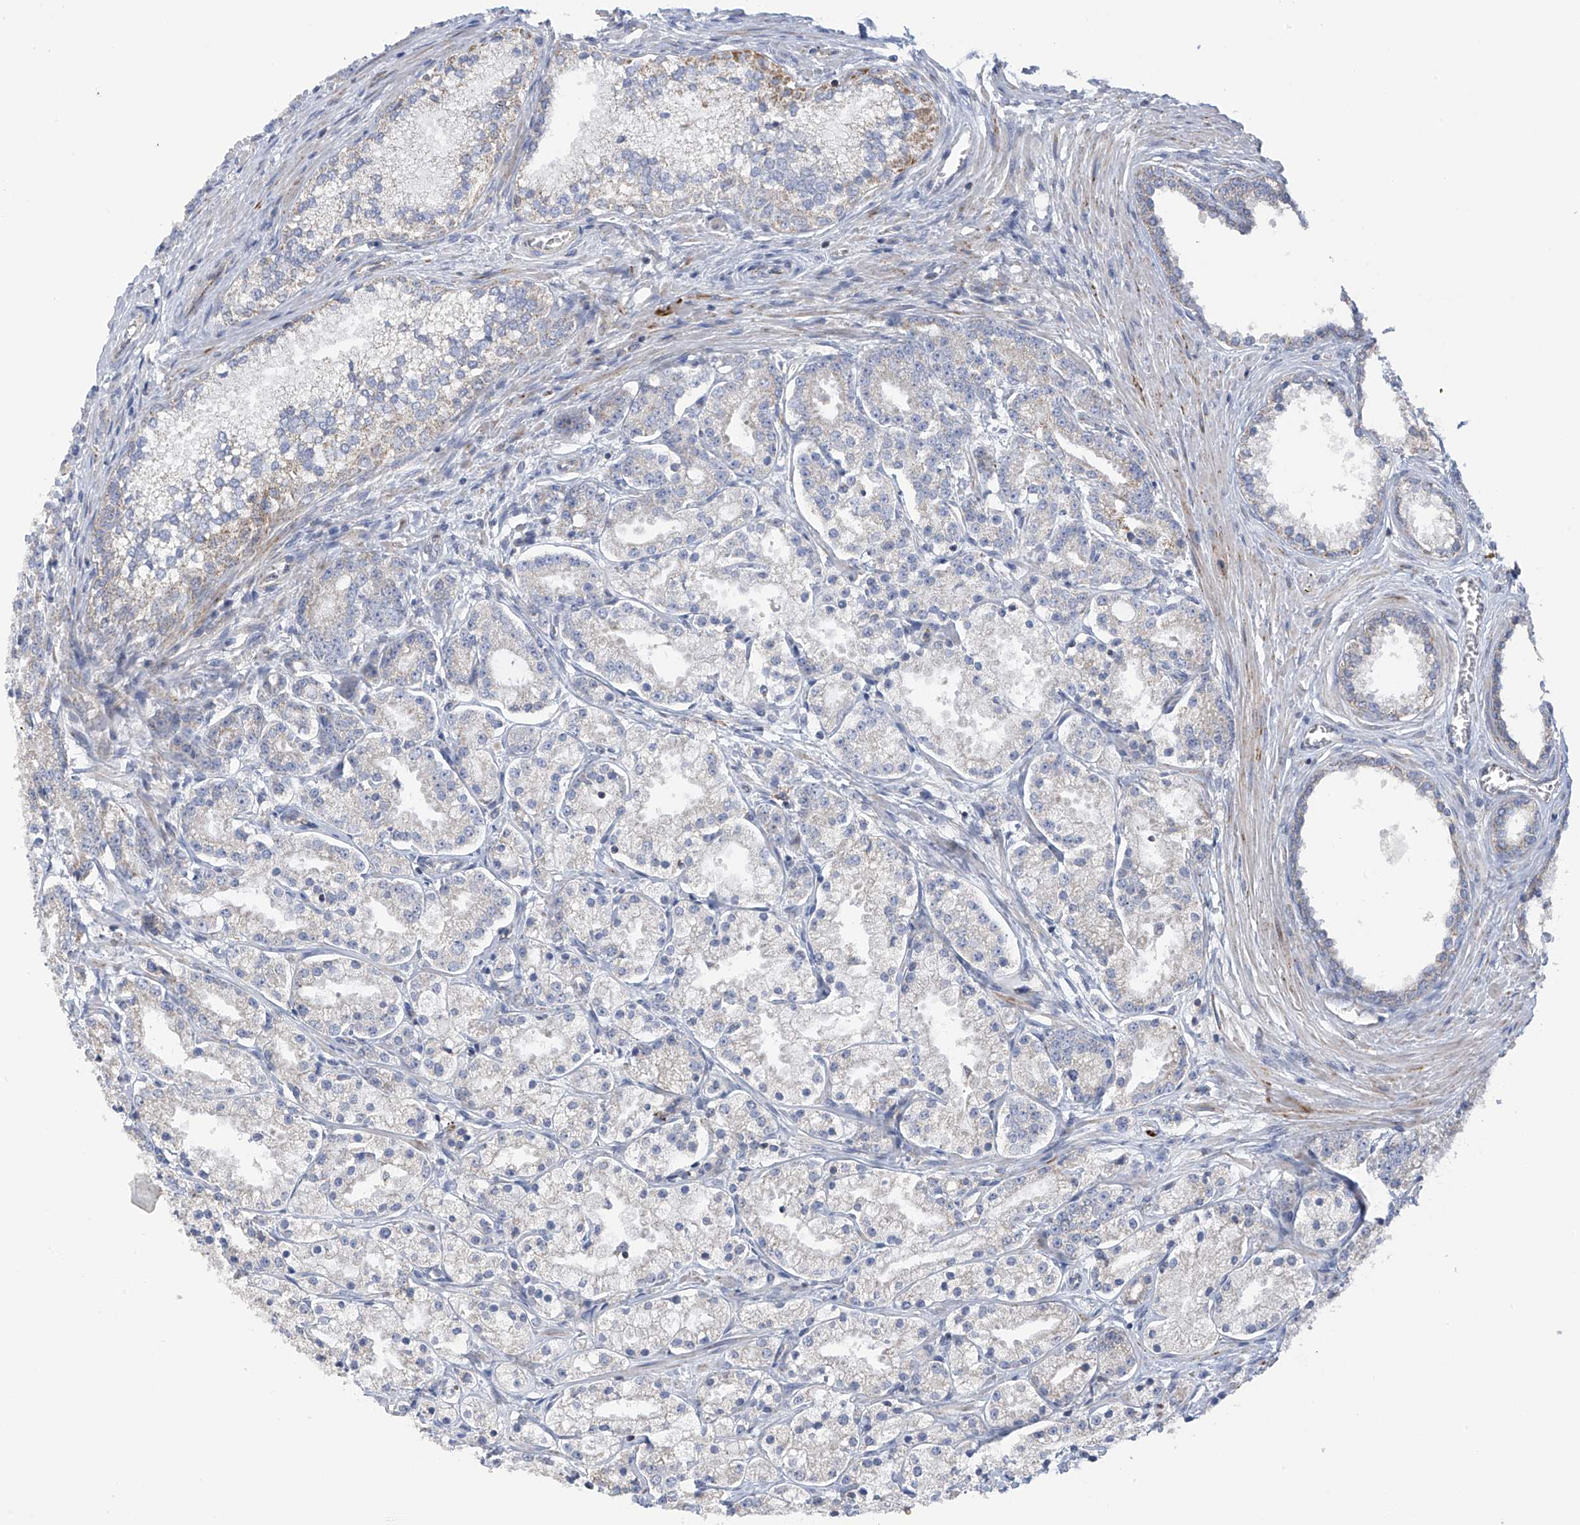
{"staining": {"intensity": "negative", "quantity": "none", "location": "none"}, "tissue": "prostate cancer", "cell_type": "Tumor cells", "image_type": "cancer", "snomed": [{"axis": "morphology", "description": "Adenocarcinoma, High grade"}, {"axis": "topography", "description": "Prostate"}], "caption": "The photomicrograph shows no staining of tumor cells in prostate adenocarcinoma (high-grade). Nuclei are stained in blue.", "gene": "SLCO4A1", "patient": {"sex": "male", "age": 69}}